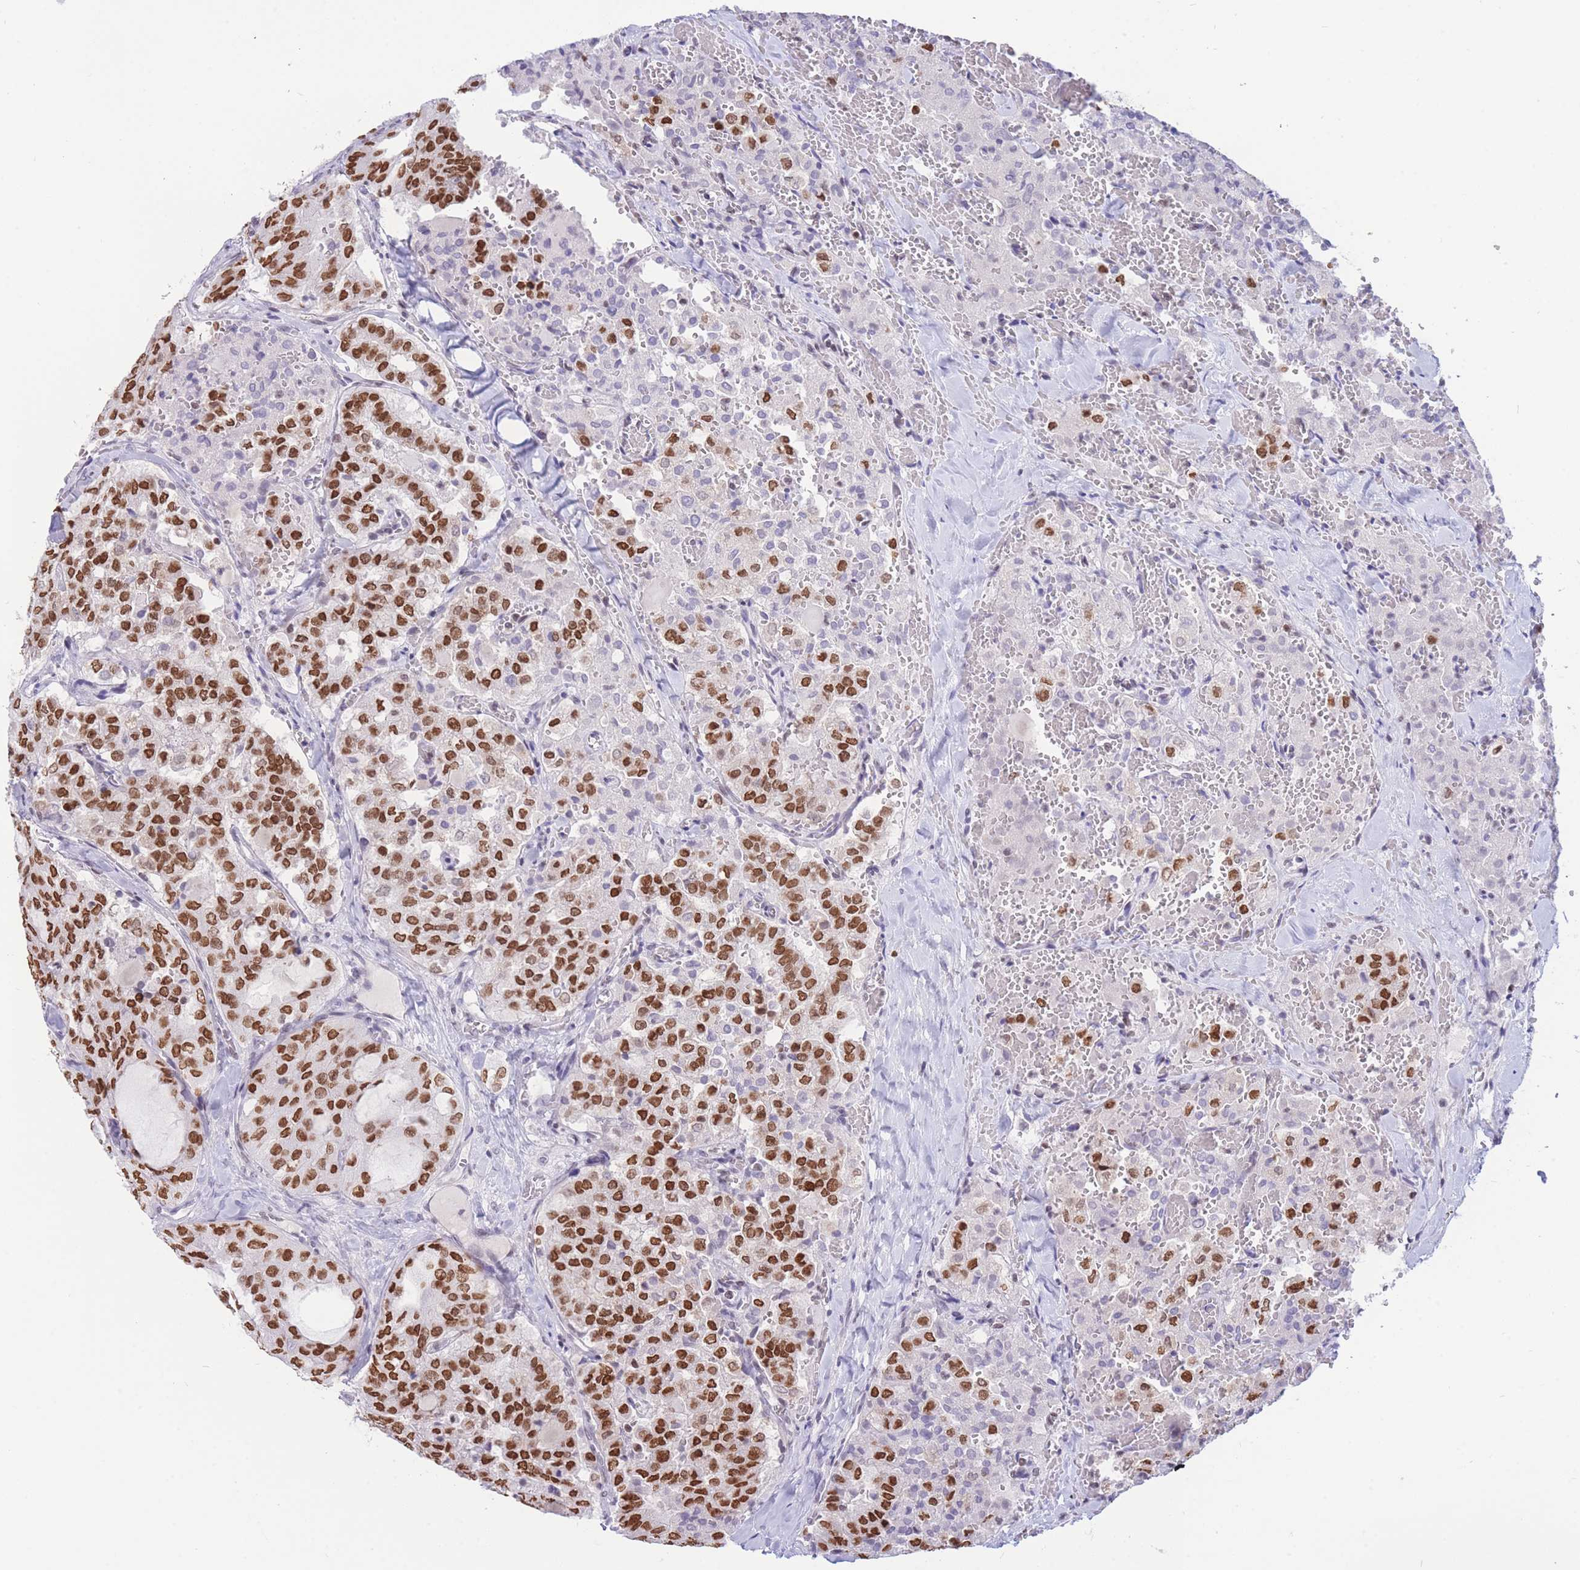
{"staining": {"intensity": "moderate", "quantity": "25%-75%", "location": "nuclear"}, "tissue": "thyroid cancer", "cell_type": "Tumor cells", "image_type": "cancer", "snomed": [{"axis": "morphology", "description": "Follicular adenoma carcinoma, NOS"}, {"axis": "topography", "description": "Thyroid gland"}], "caption": "Moderate nuclear staining is present in about 25%-75% of tumor cells in thyroid cancer (follicular adenoma carcinoma).", "gene": "HMGN1", "patient": {"sex": "male", "age": 75}}